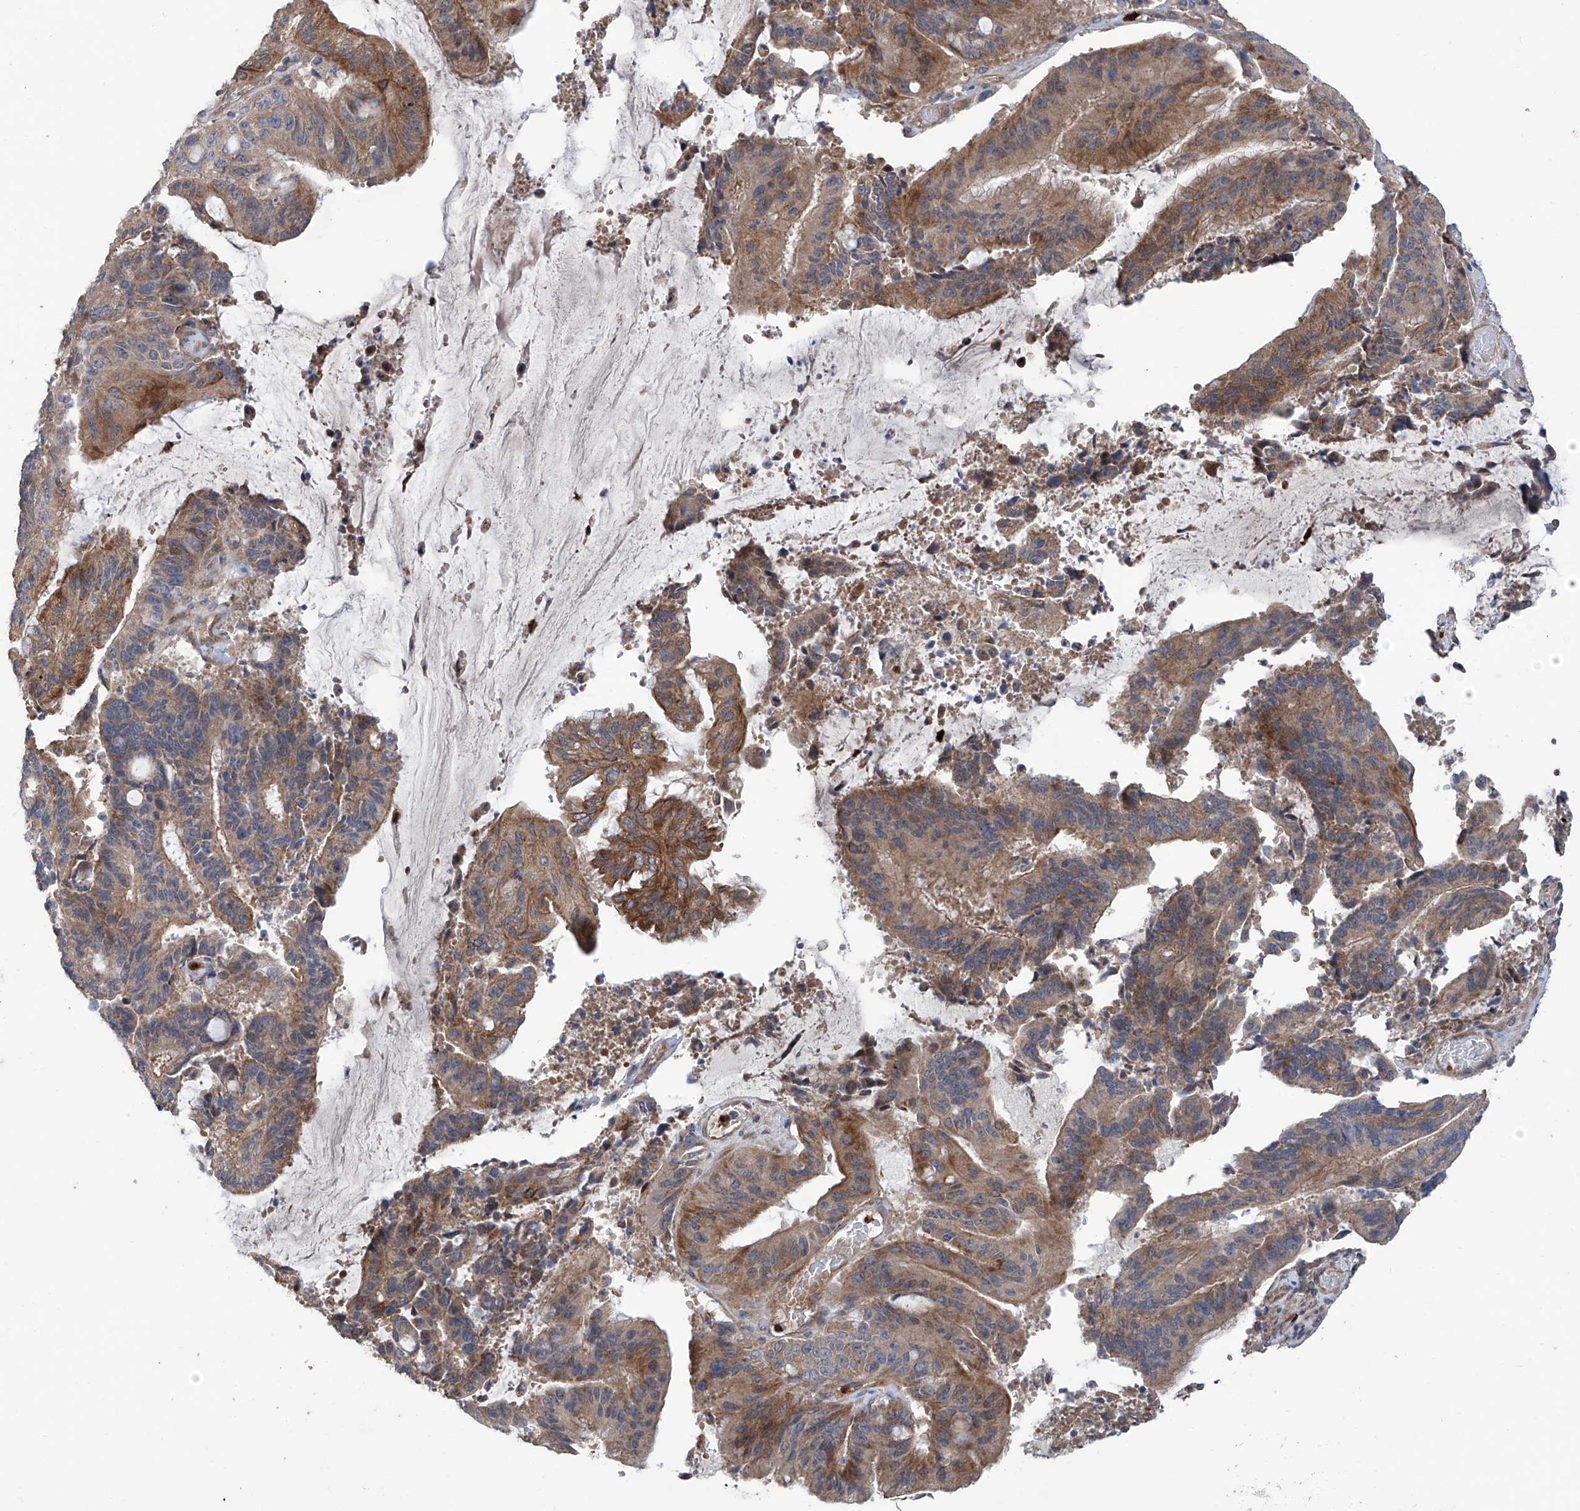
{"staining": {"intensity": "moderate", "quantity": ">75%", "location": "cytoplasmic/membranous"}, "tissue": "liver cancer", "cell_type": "Tumor cells", "image_type": "cancer", "snomed": [{"axis": "morphology", "description": "Normal tissue, NOS"}, {"axis": "morphology", "description": "Cholangiocarcinoma"}, {"axis": "topography", "description": "Liver"}, {"axis": "topography", "description": "Peripheral nerve tissue"}], "caption": "Tumor cells demonstrate medium levels of moderate cytoplasmic/membranous positivity in about >75% of cells in human liver cholangiocarcinoma.", "gene": "EIF2D", "patient": {"sex": "female", "age": 73}}